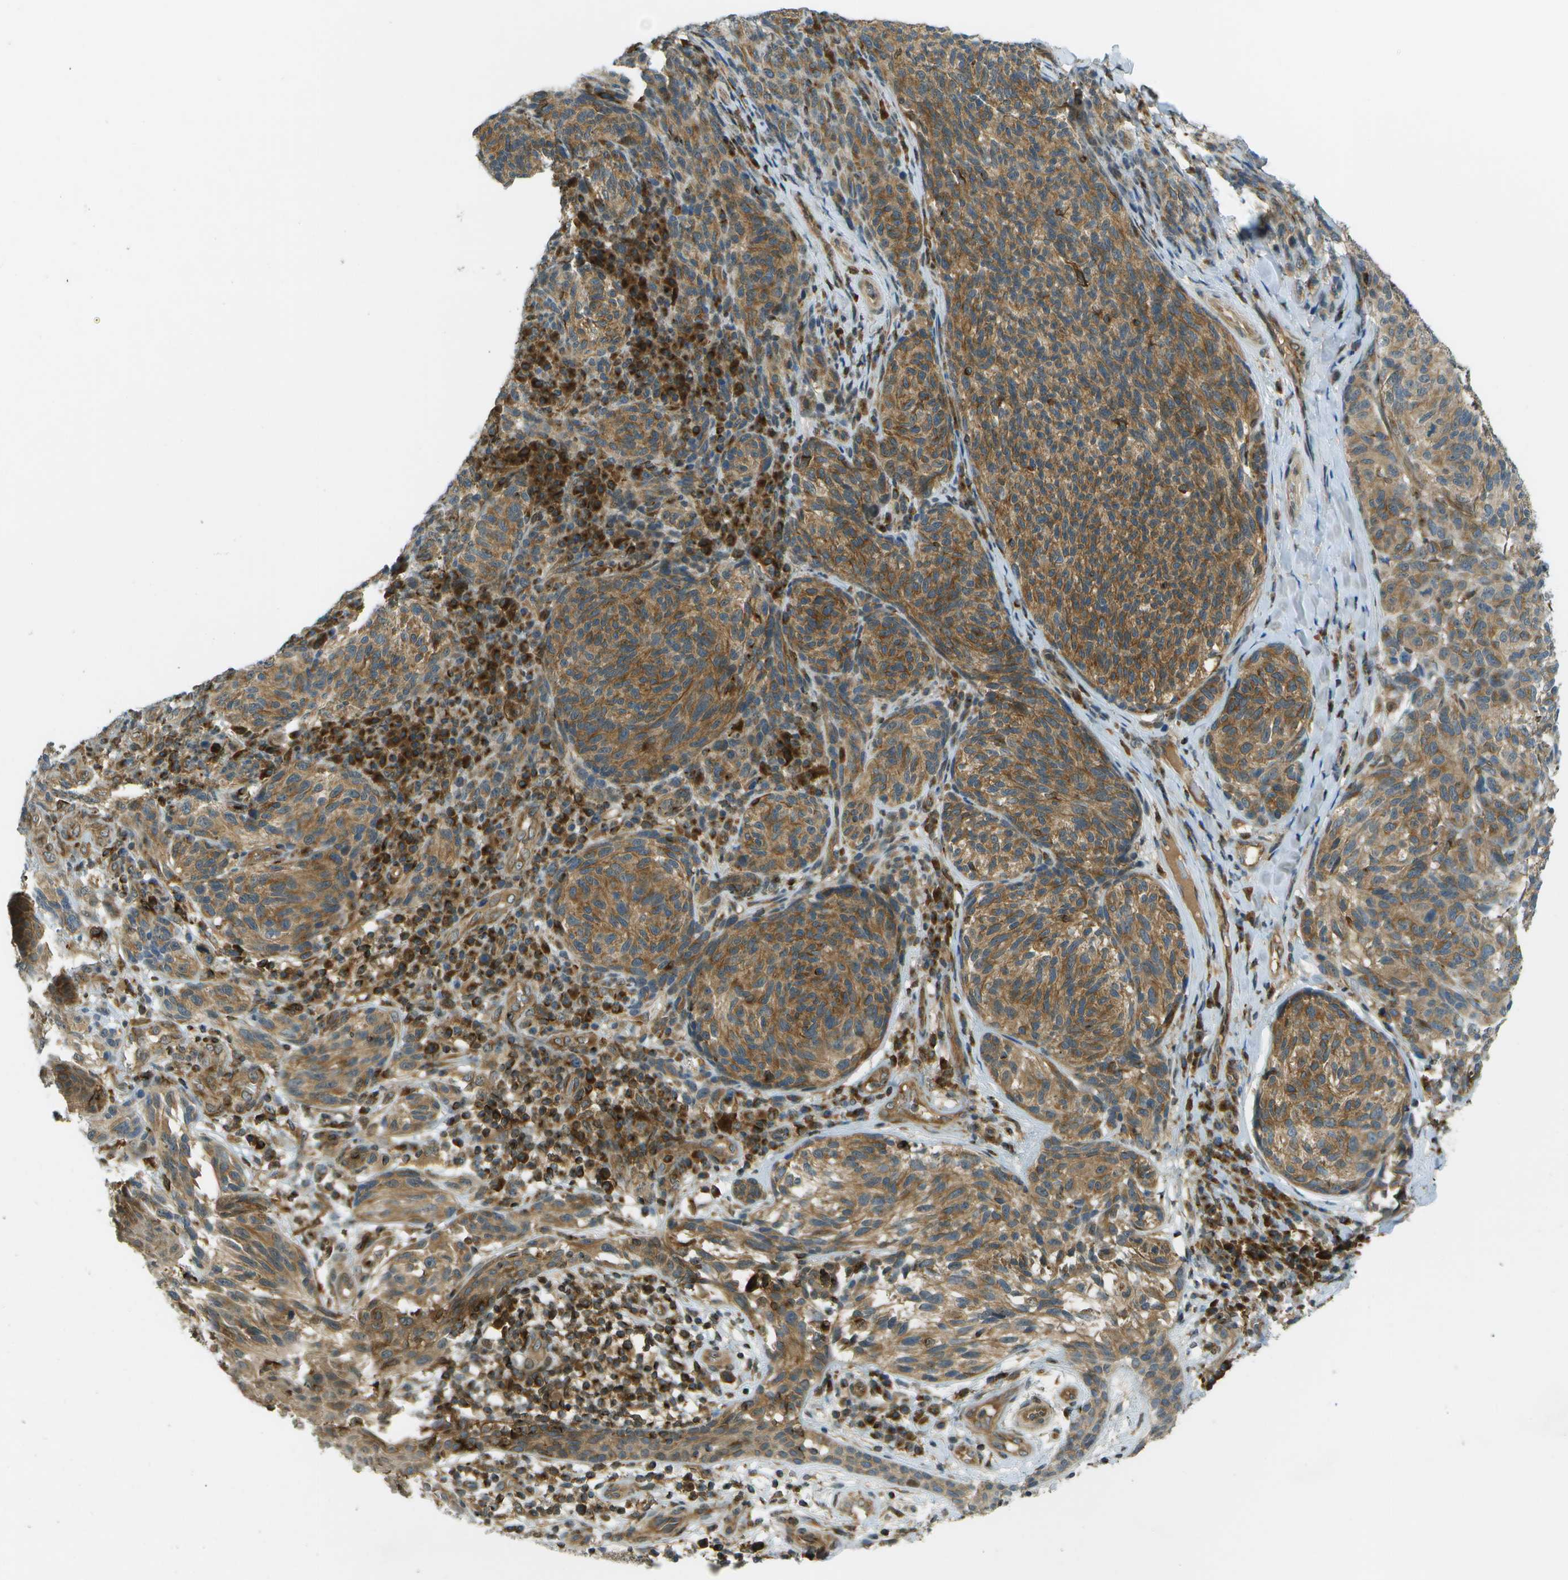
{"staining": {"intensity": "moderate", "quantity": ">75%", "location": "cytoplasmic/membranous"}, "tissue": "melanoma", "cell_type": "Tumor cells", "image_type": "cancer", "snomed": [{"axis": "morphology", "description": "Malignant melanoma, NOS"}, {"axis": "topography", "description": "Skin"}], "caption": "DAB immunohistochemical staining of human malignant melanoma displays moderate cytoplasmic/membranous protein staining in approximately >75% of tumor cells.", "gene": "TMTC1", "patient": {"sex": "female", "age": 73}}